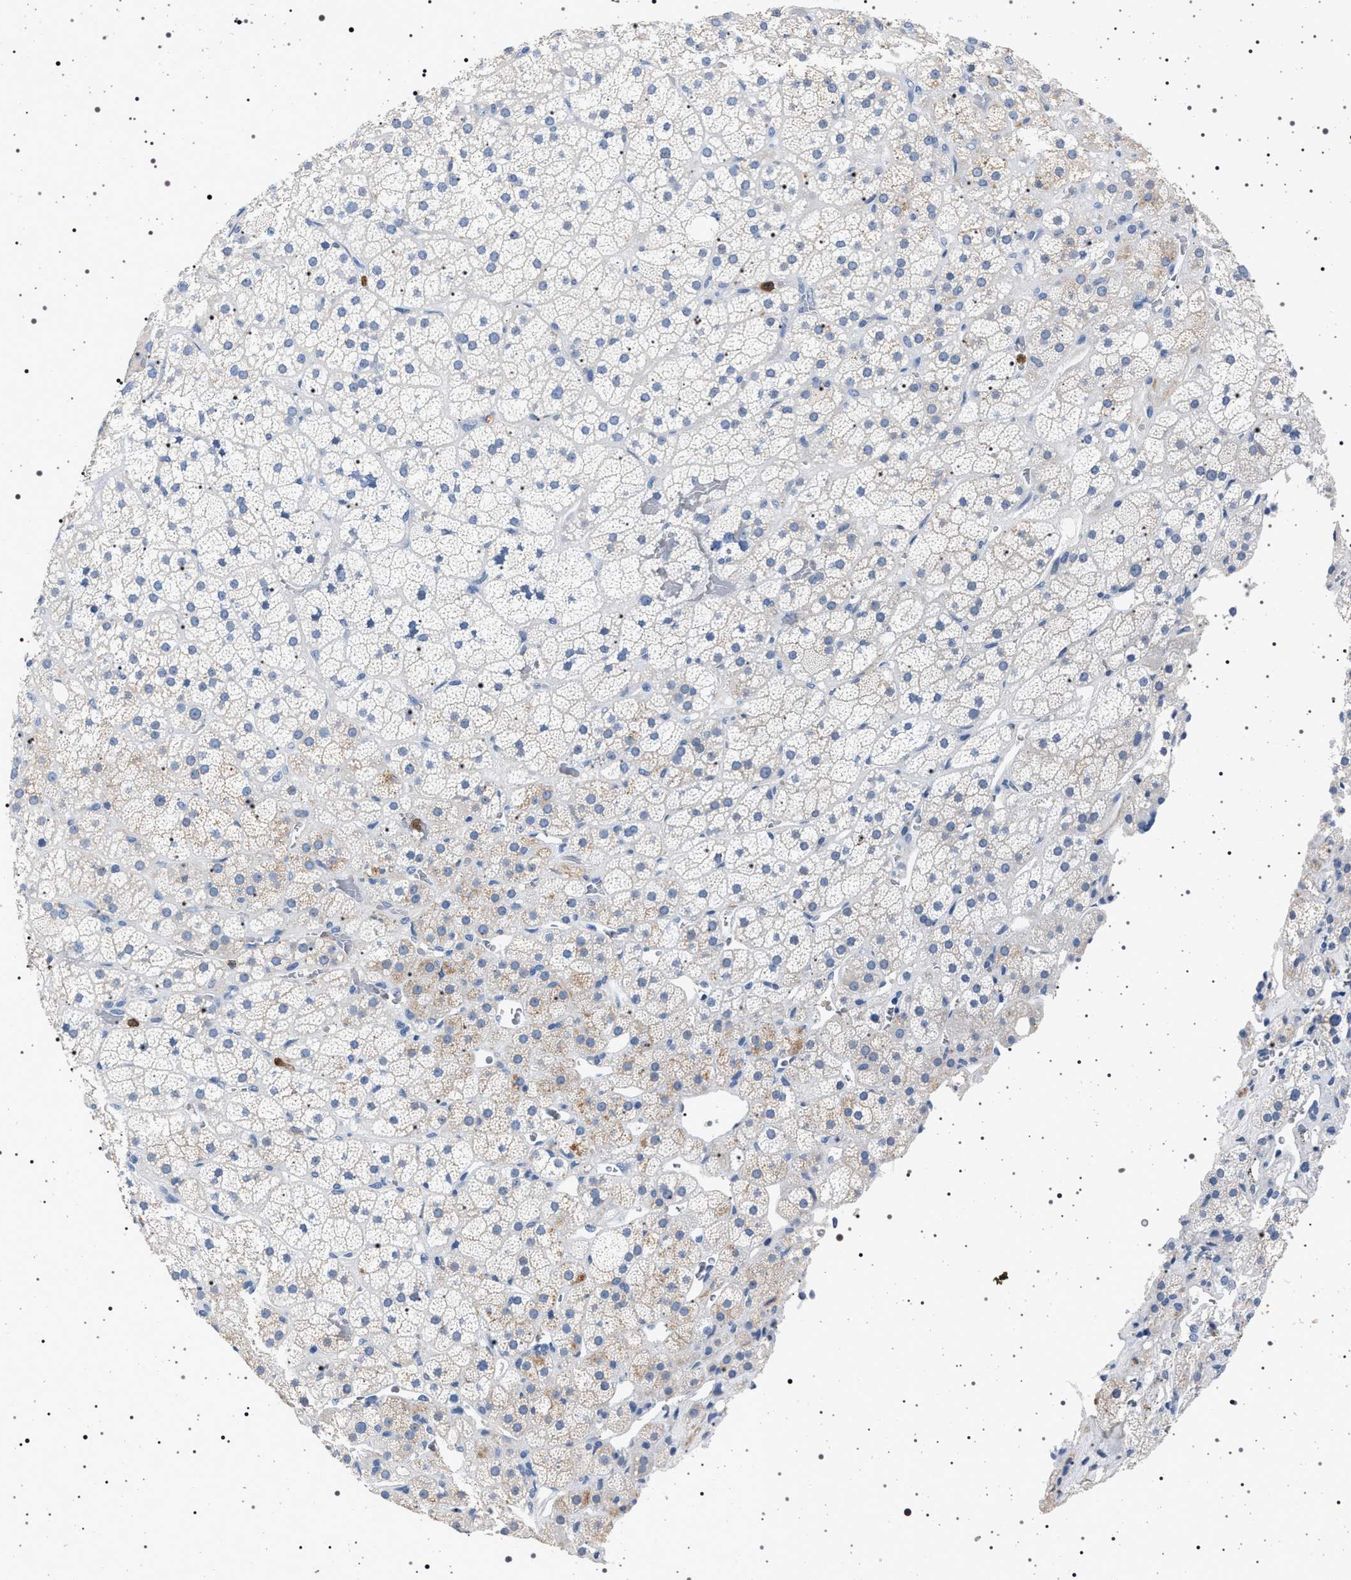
{"staining": {"intensity": "negative", "quantity": "none", "location": "none"}, "tissue": "adrenal gland", "cell_type": "Glandular cells", "image_type": "normal", "snomed": [{"axis": "morphology", "description": "Normal tissue, NOS"}, {"axis": "topography", "description": "Adrenal gland"}], "caption": "Immunohistochemical staining of normal human adrenal gland displays no significant expression in glandular cells. Brightfield microscopy of IHC stained with DAB (brown) and hematoxylin (blue), captured at high magnification.", "gene": "NAT9", "patient": {"sex": "male", "age": 57}}